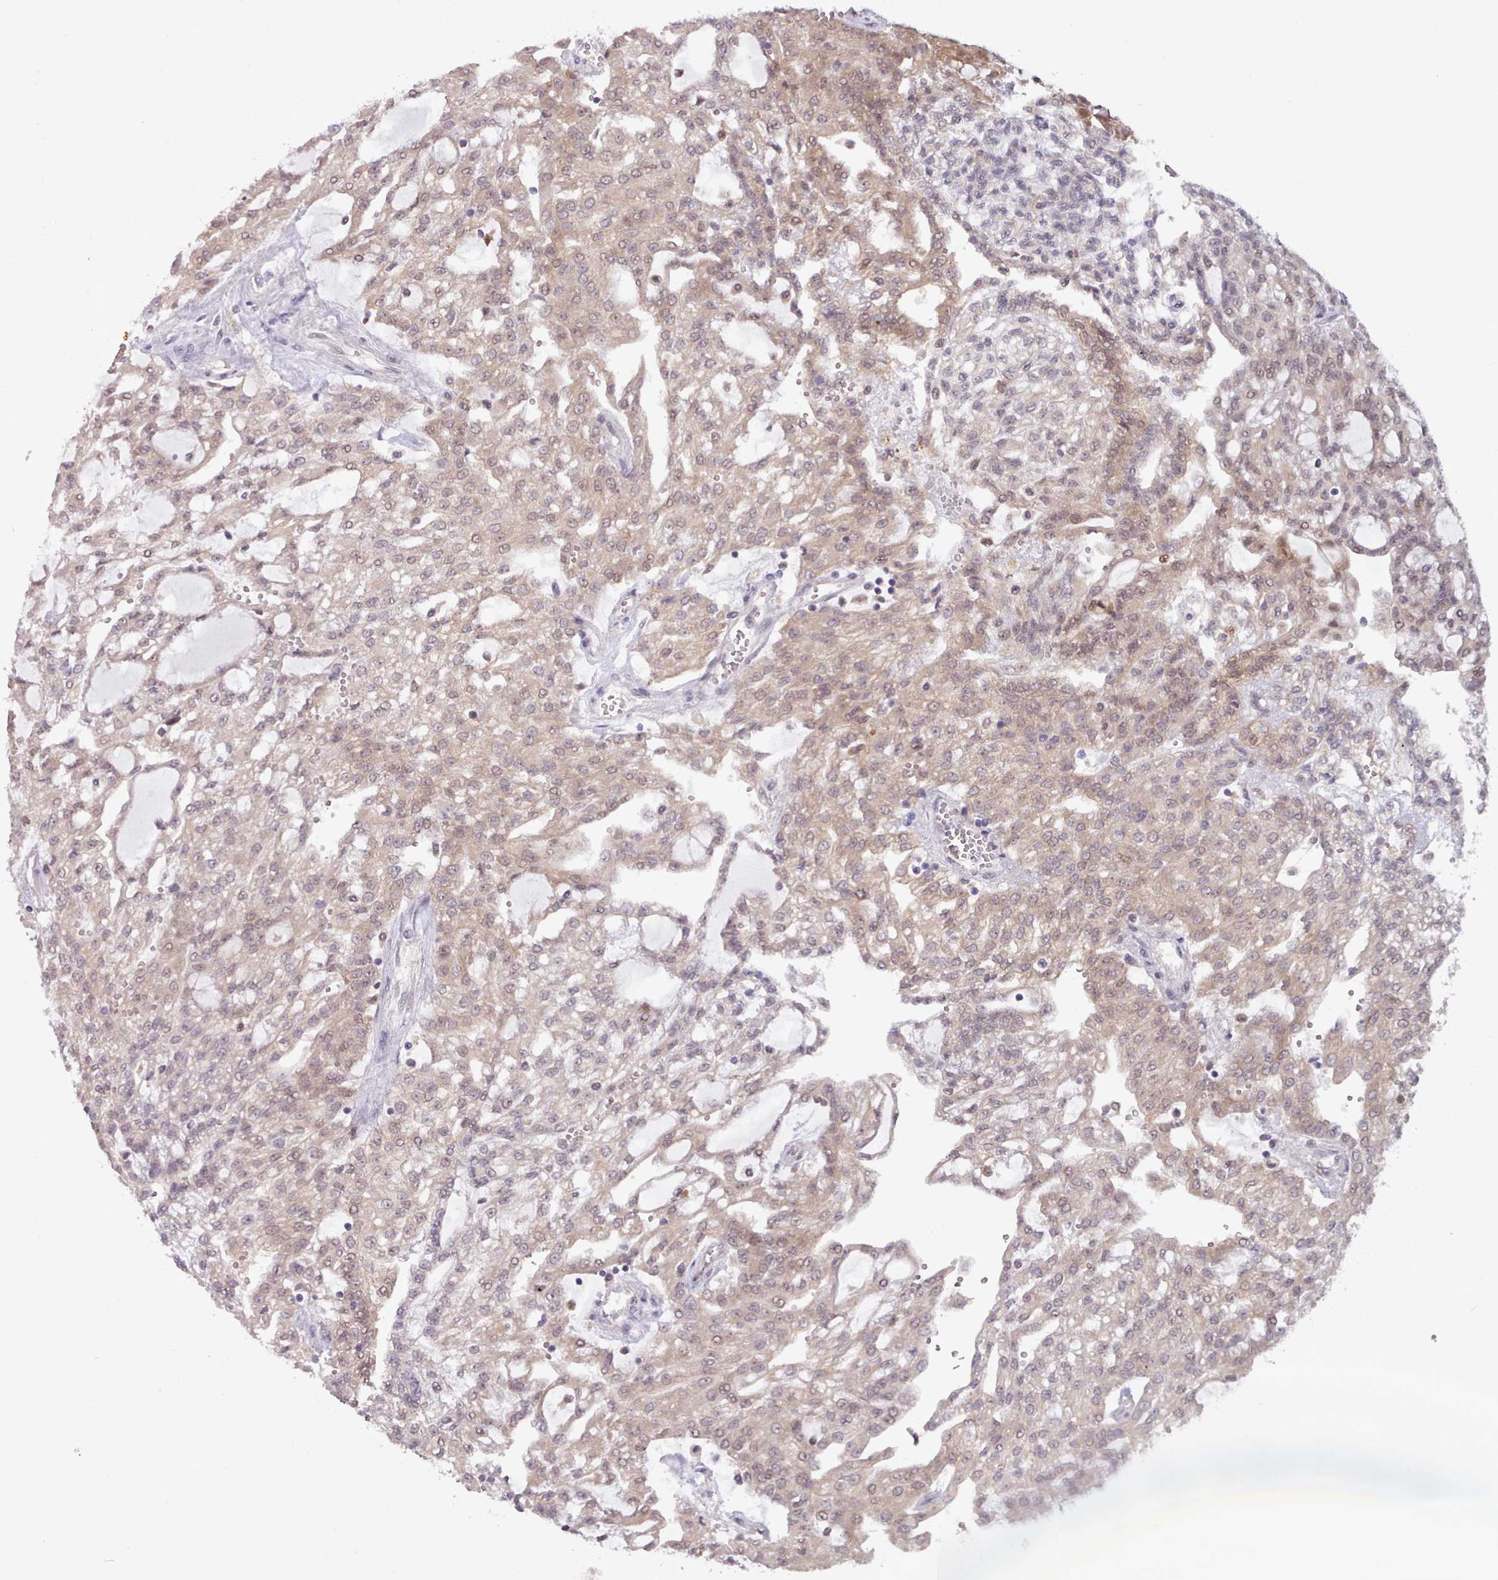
{"staining": {"intensity": "weak", "quantity": "25%-75%", "location": "cytoplasmic/membranous,nuclear"}, "tissue": "renal cancer", "cell_type": "Tumor cells", "image_type": "cancer", "snomed": [{"axis": "morphology", "description": "Adenocarcinoma, NOS"}, {"axis": "topography", "description": "Kidney"}], "caption": "An image showing weak cytoplasmic/membranous and nuclear expression in approximately 25%-75% of tumor cells in adenocarcinoma (renal), as visualized by brown immunohistochemical staining.", "gene": "CES3", "patient": {"sex": "male", "age": 63}}